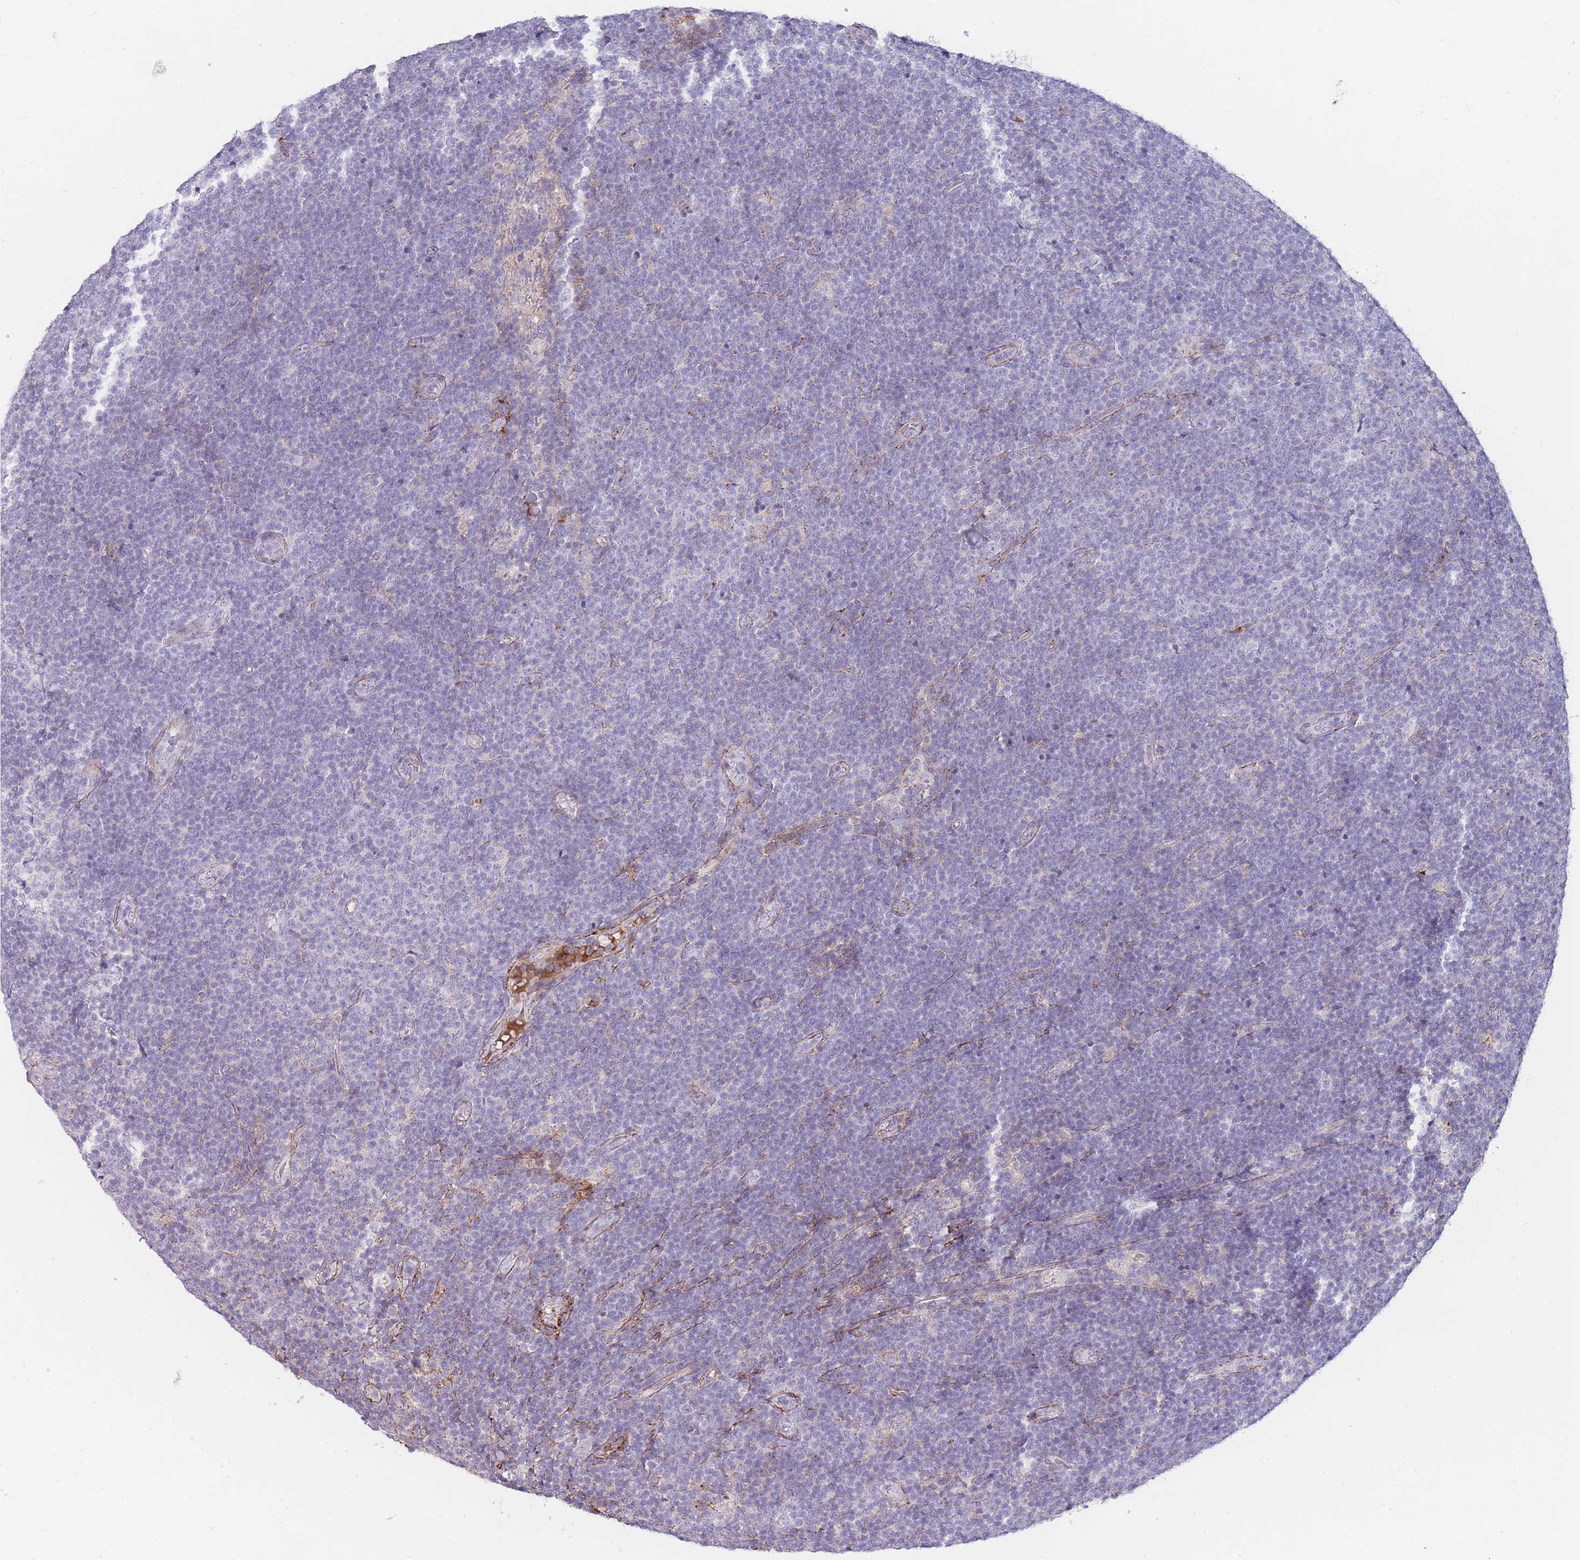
{"staining": {"intensity": "negative", "quantity": "none", "location": "none"}, "tissue": "lymphoma", "cell_type": "Tumor cells", "image_type": "cancer", "snomed": [{"axis": "morphology", "description": "Malignant lymphoma, non-Hodgkin's type, Low grade"}, {"axis": "topography", "description": "Lymph node"}], "caption": "A high-resolution image shows immunohistochemistry staining of low-grade malignant lymphoma, non-Hodgkin's type, which displays no significant staining in tumor cells. (DAB (3,3'-diaminobenzidine) immunohistochemistry with hematoxylin counter stain).", "gene": "PRG4", "patient": {"sex": "male", "age": 48}}